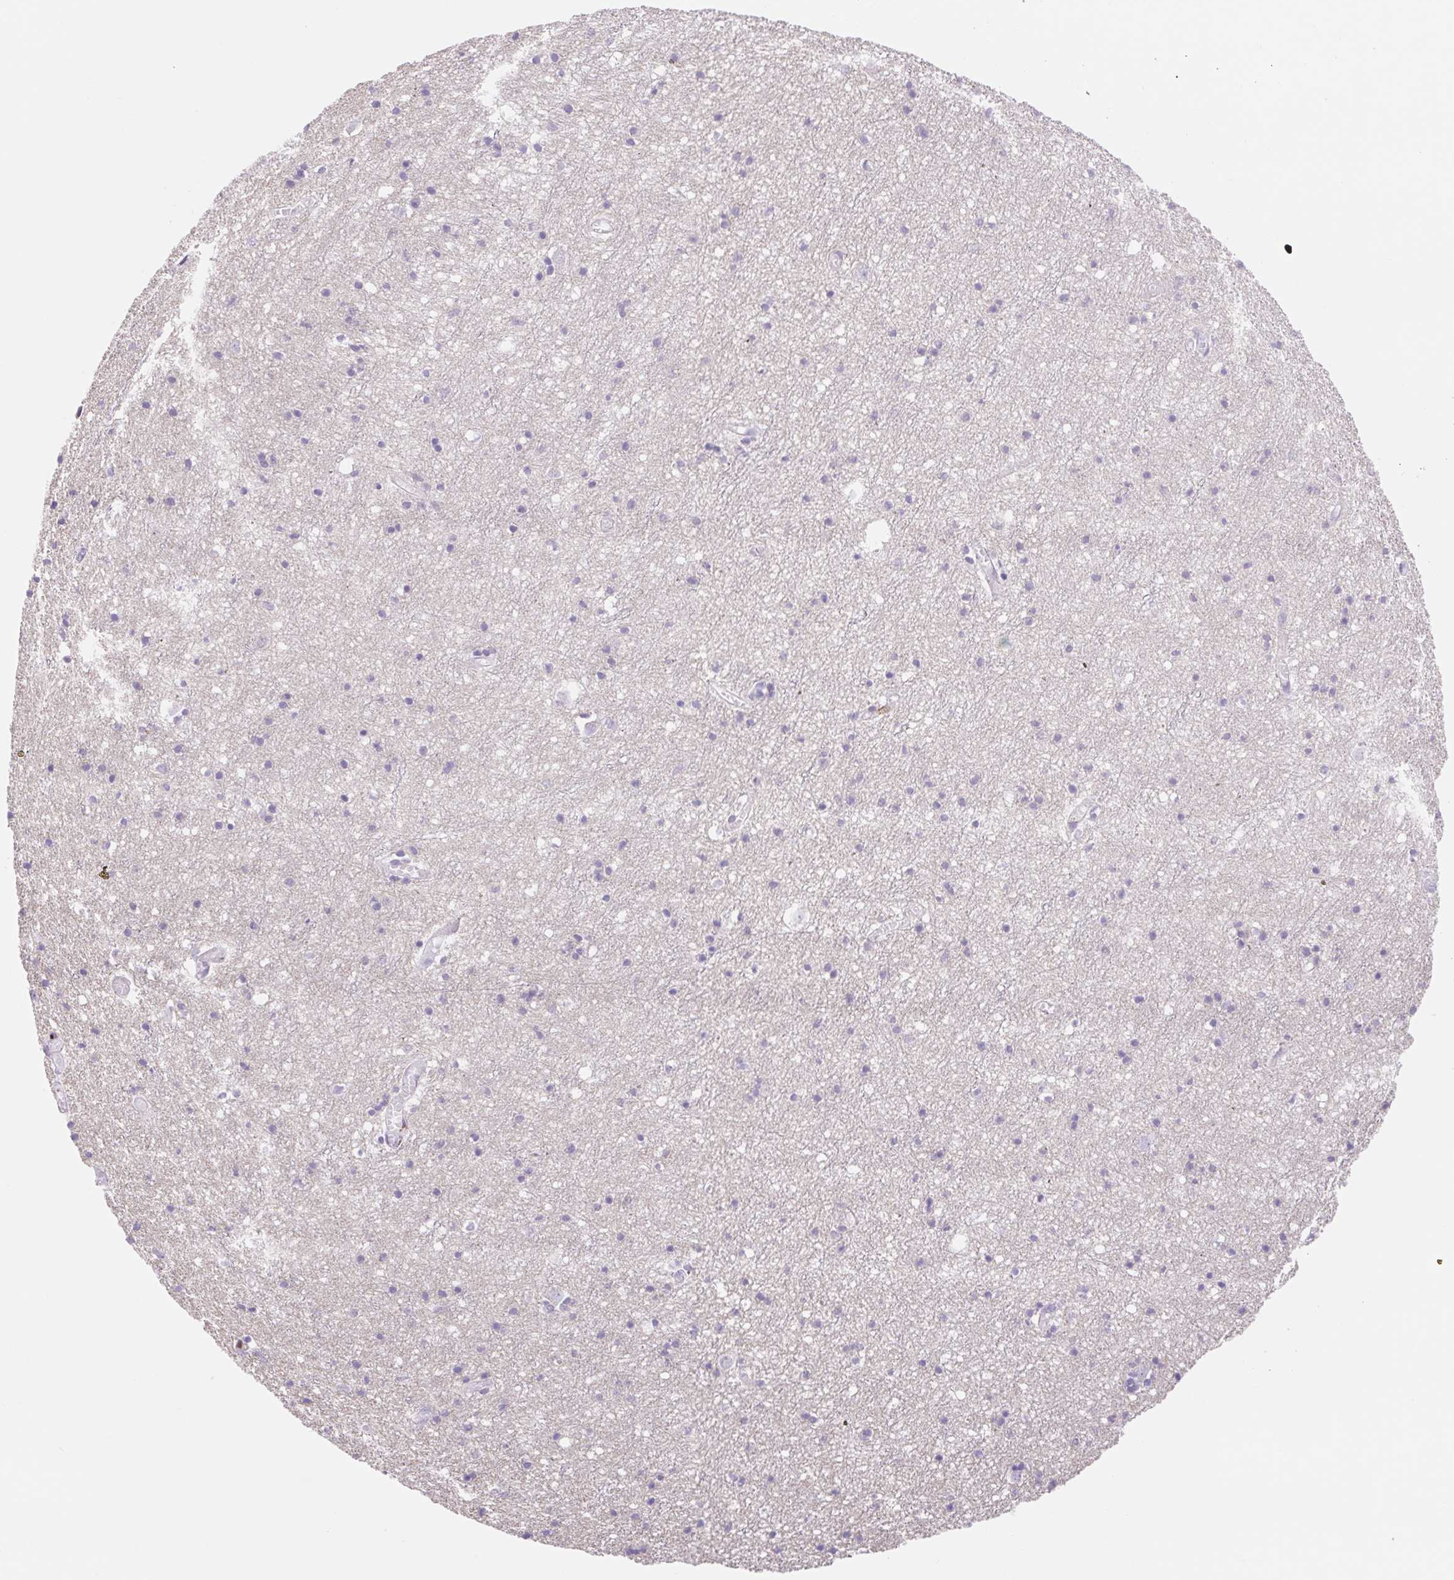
{"staining": {"intensity": "negative", "quantity": "none", "location": "none"}, "tissue": "cerebral cortex", "cell_type": "Endothelial cells", "image_type": "normal", "snomed": [{"axis": "morphology", "description": "Normal tissue, NOS"}, {"axis": "topography", "description": "Cerebral cortex"}], "caption": "An immunohistochemistry histopathology image of benign cerebral cortex is shown. There is no staining in endothelial cells of cerebral cortex.", "gene": "TPRG1", "patient": {"sex": "male", "age": 70}}